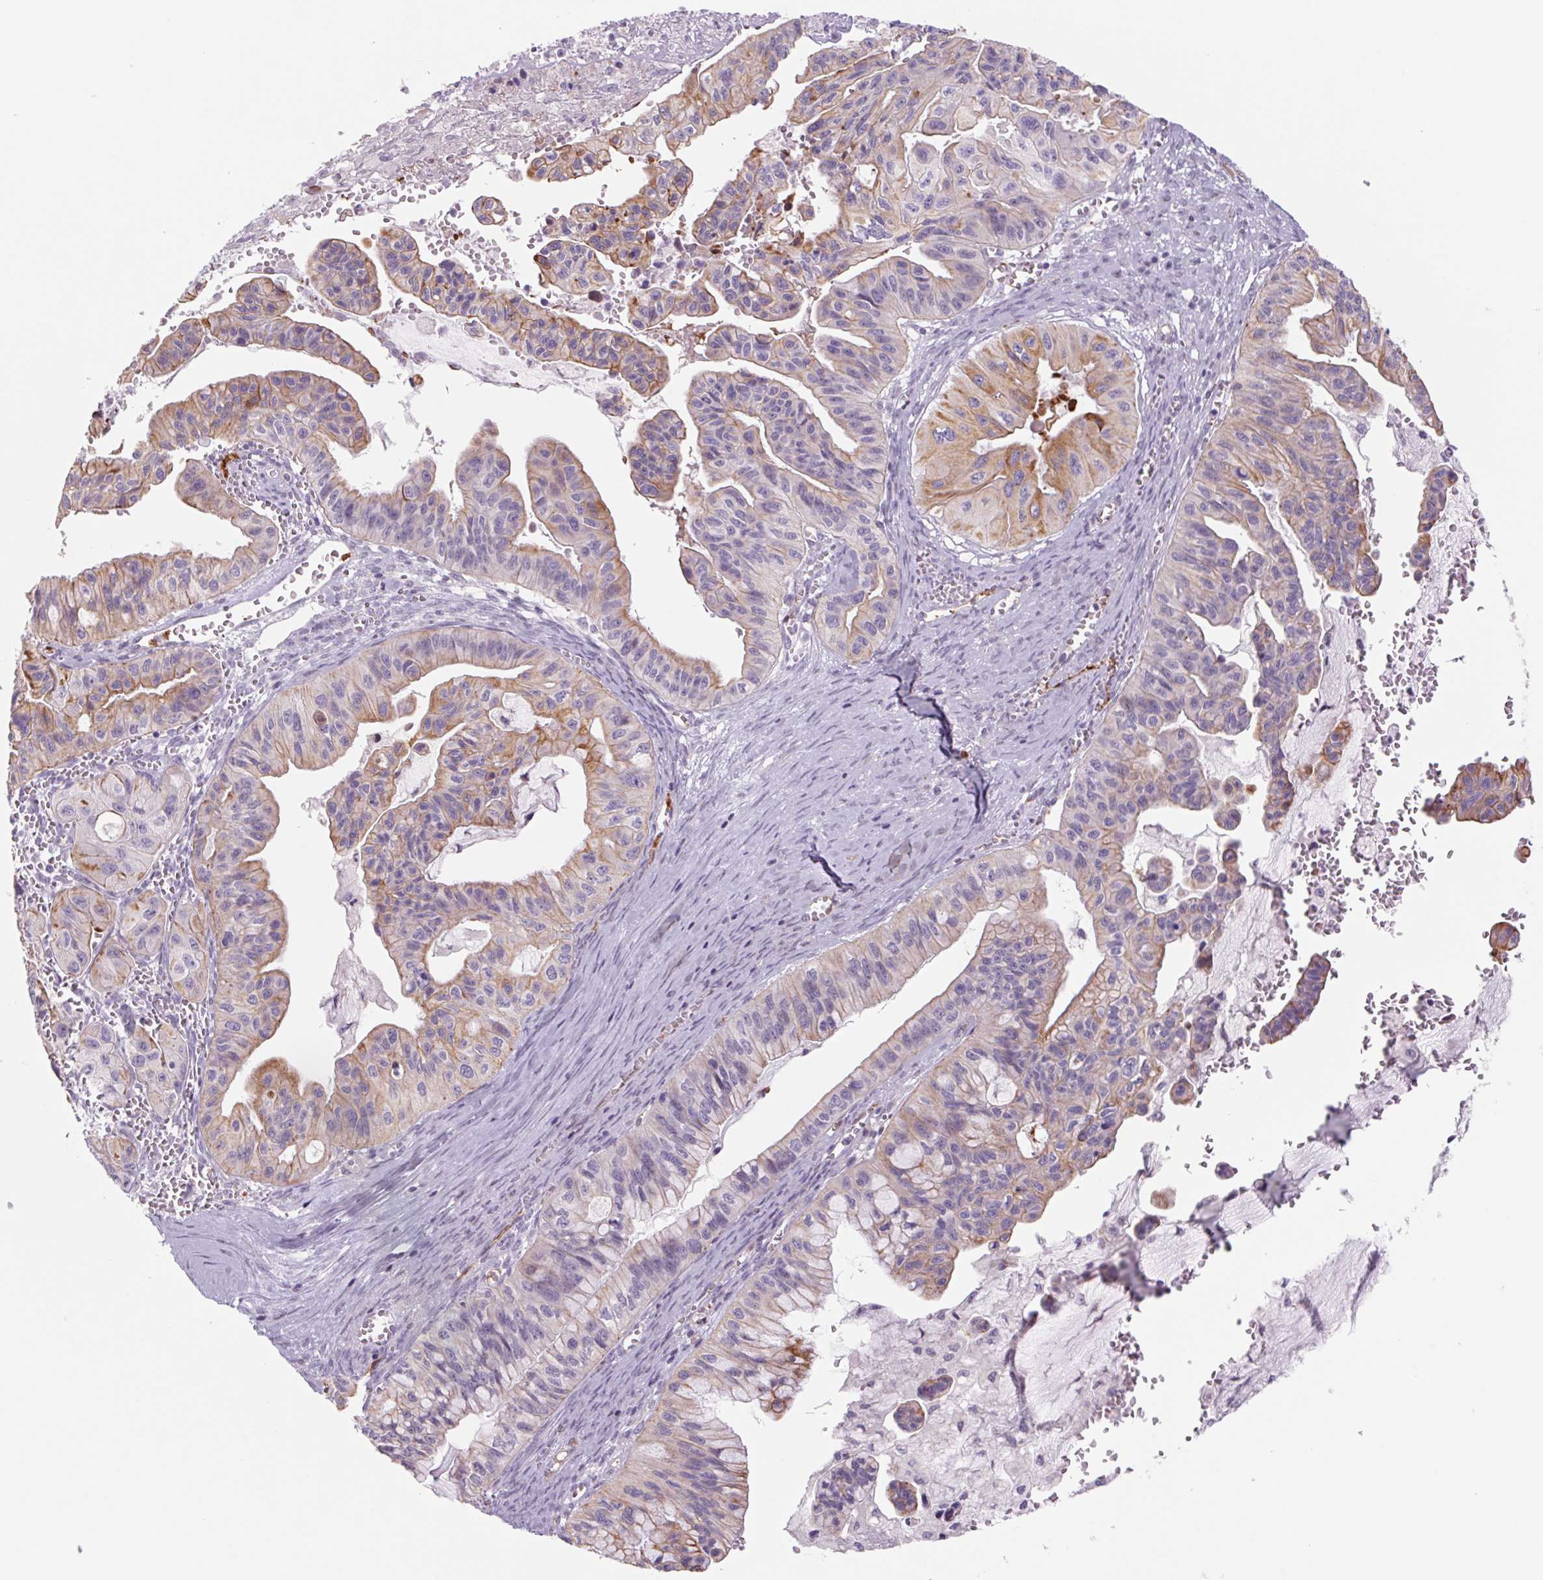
{"staining": {"intensity": "moderate", "quantity": "<25%", "location": "cytoplasmic/membranous"}, "tissue": "ovarian cancer", "cell_type": "Tumor cells", "image_type": "cancer", "snomed": [{"axis": "morphology", "description": "Cystadenocarcinoma, mucinous, NOS"}, {"axis": "topography", "description": "Ovary"}], "caption": "About <25% of tumor cells in human ovarian mucinous cystadenocarcinoma demonstrate moderate cytoplasmic/membranous protein positivity as visualized by brown immunohistochemical staining.", "gene": "MS4A13", "patient": {"sex": "female", "age": 72}}